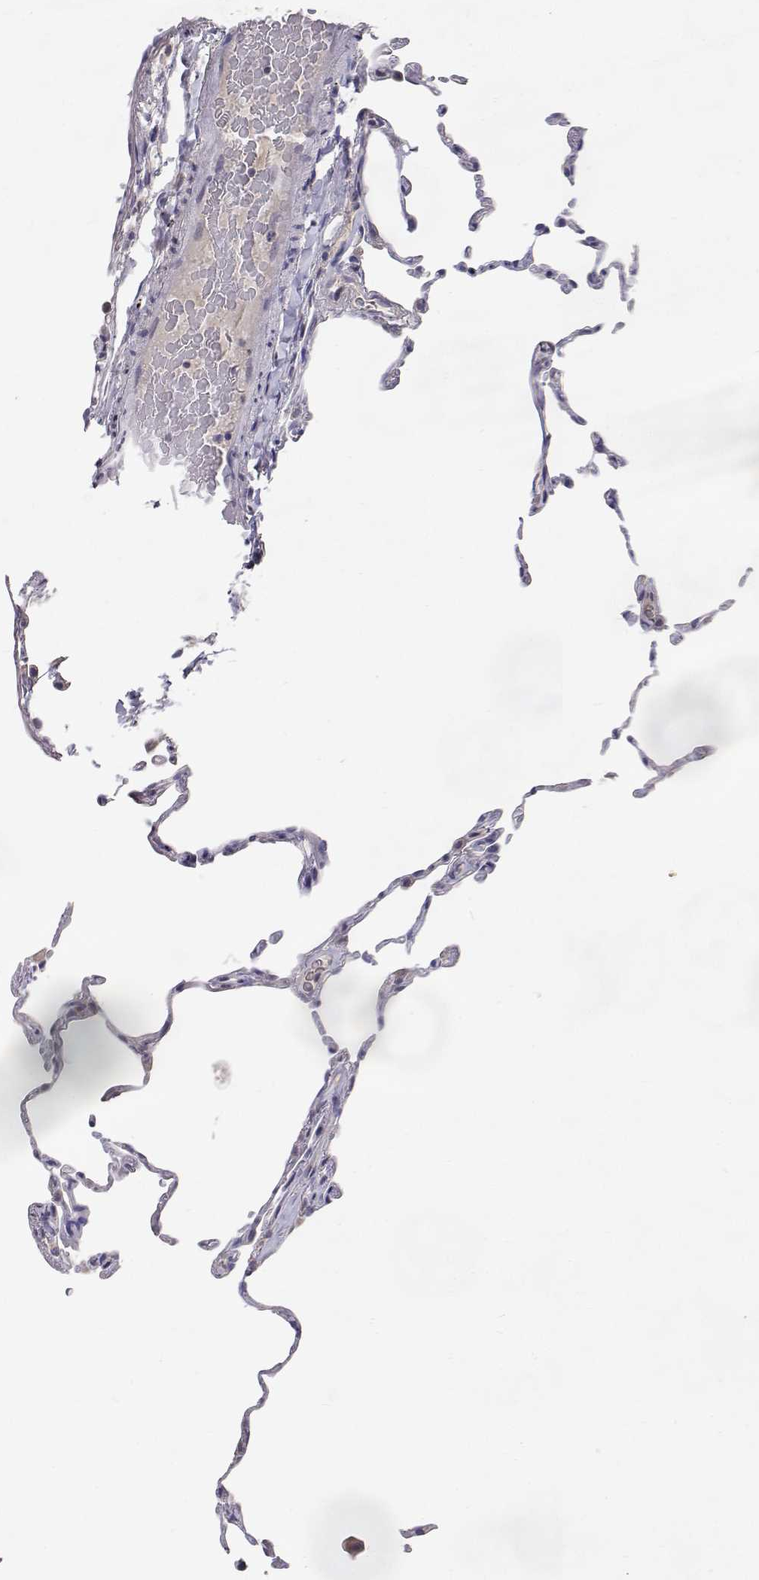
{"staining": {"intensity": "negative", "quantity": "none", "location": "none"}, "tissue": "lung", "cell_type": "Alveolar cells", "image_type": "normal", "snomed": [{"axis": "morphology", "description": "Normal tissue, NOS"}, {"axis": "topography", "description": "Lung"}], "caption": "The micrograph displays no significant positivity in alveolar cells of lung.", "gene": "TRIM60", "patient": {"sex": "female", "age": 57}}